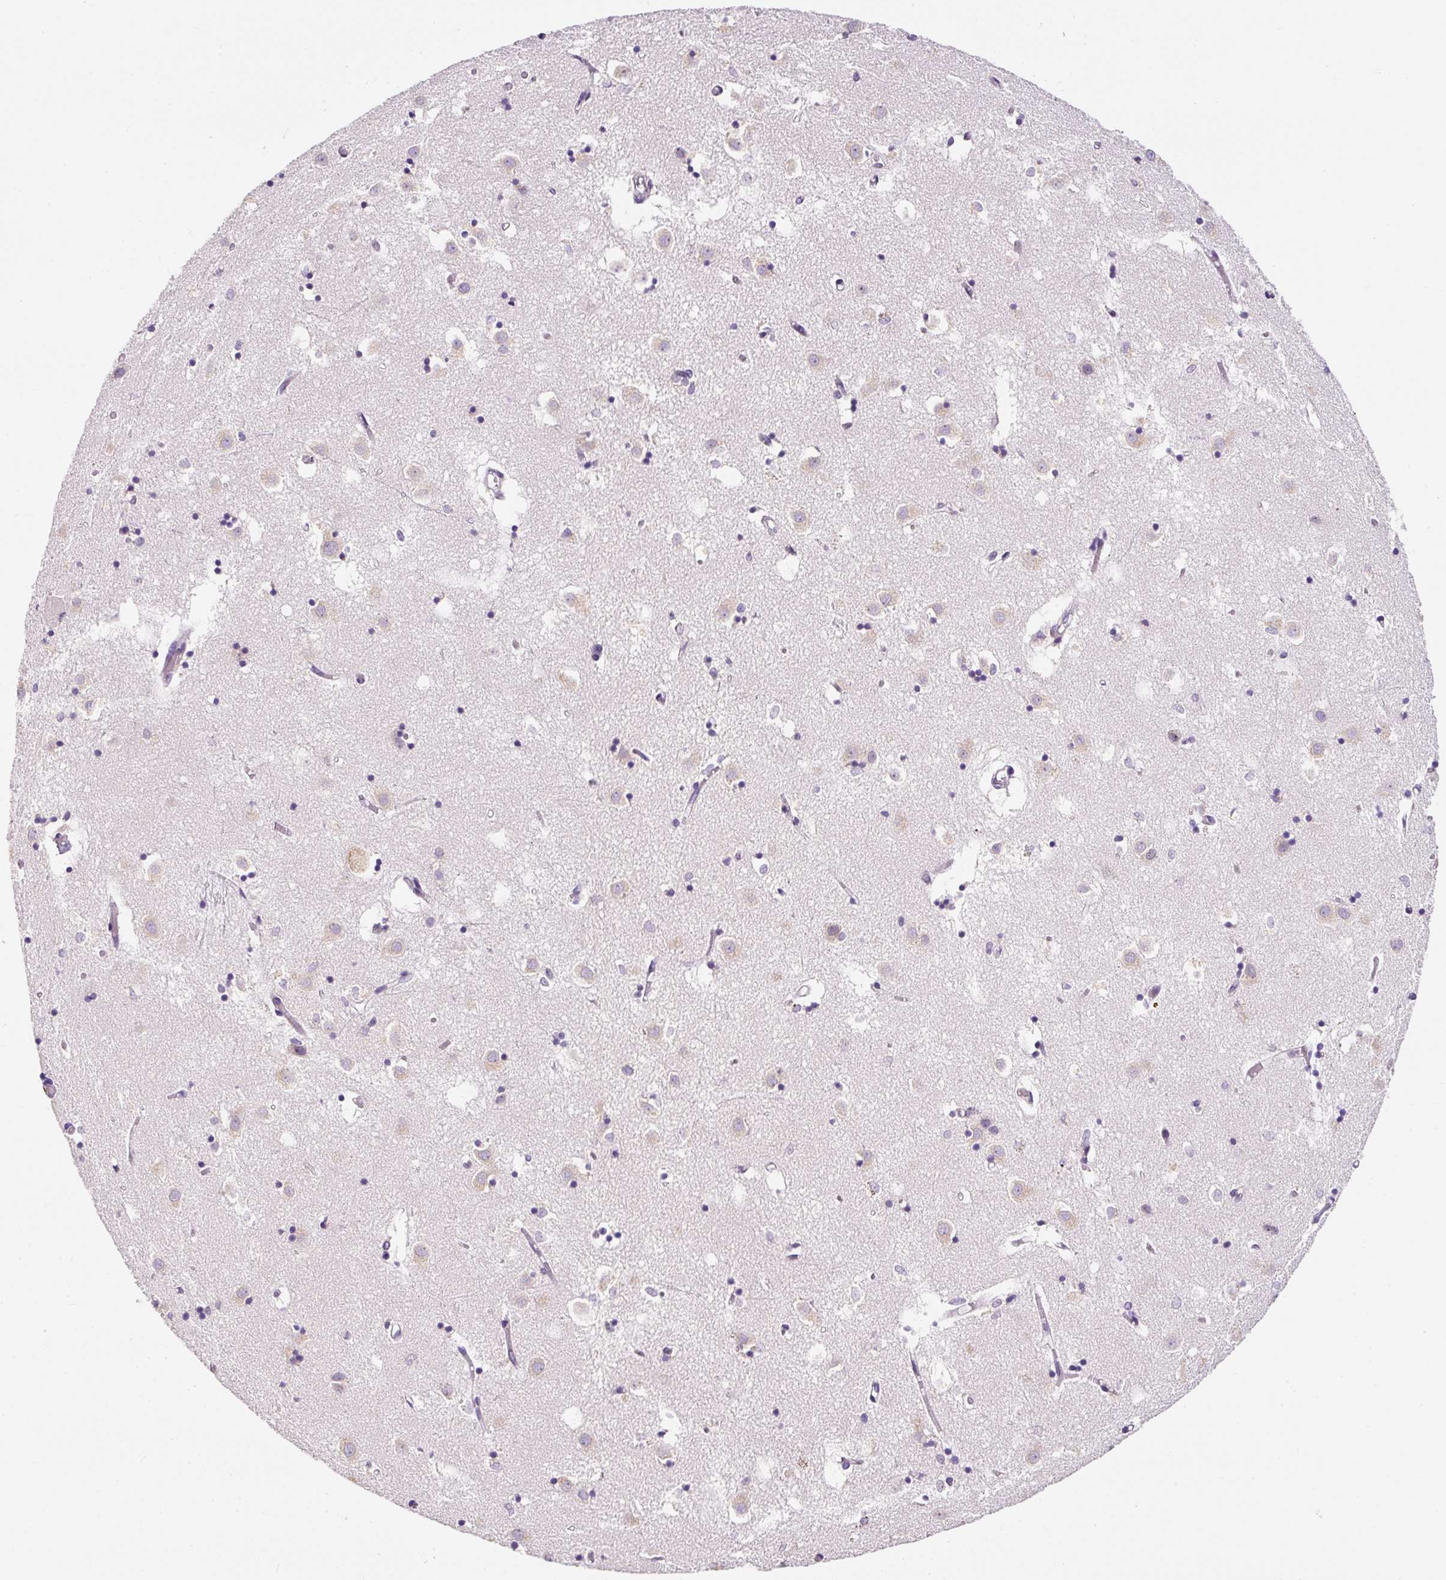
{"staining": {"intensity": "negative", "quantity": "none", "location": "none"}, "tissue": "caudate", "cell_type": "Glial cells", "image_type": "normal", "snomed": [{"axis": "morphology", "description": "Normal tissue, NOS"}, {"axis": "topography", "description": "Lateral ventricle wall"}], "caption": "An immunohistochemistry (IHC) histopathology image of unremarkable caudate is shown. There is no staining in glial cells of caudate.", "gene": "DDOST", "patient": {"sex": "male", "age": 70}}